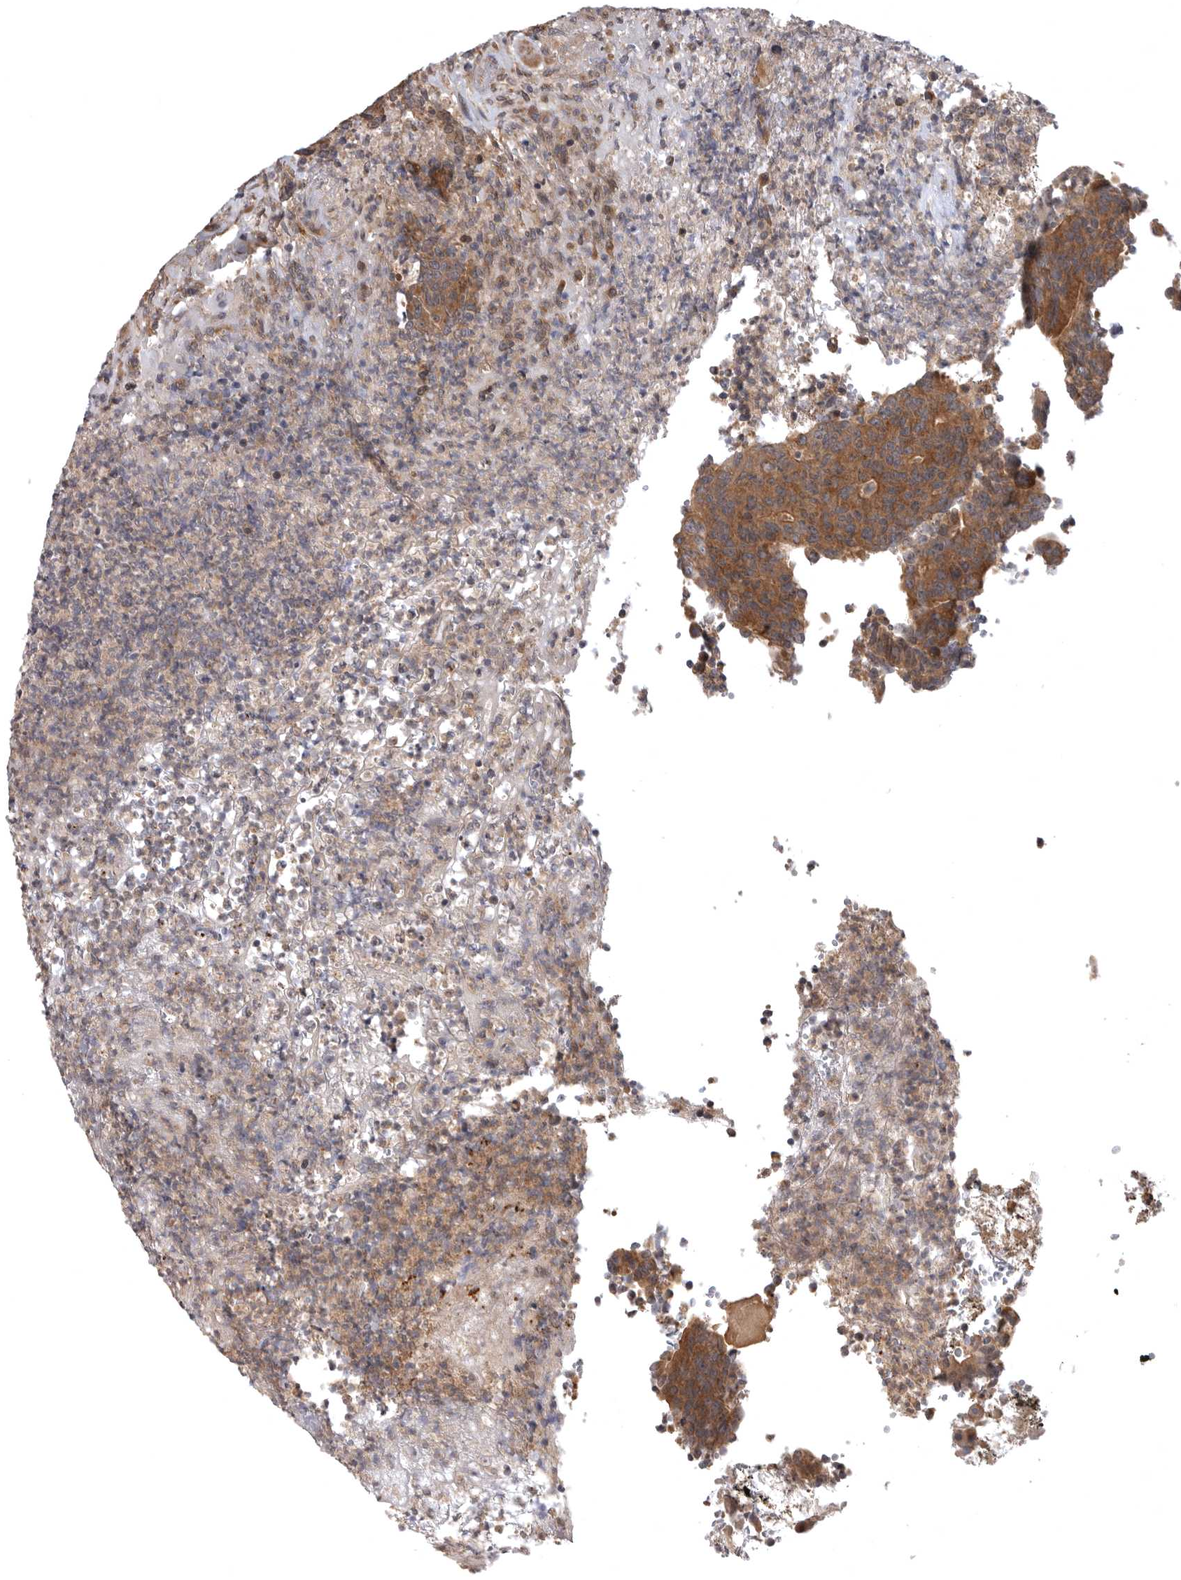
{"staining": {"intensity": "moderate", "quantity": ">75%", "location": "cytoplasmic/membranous"}, "tissue": "colorectal cancer", "cell_type": "Tumor cells", "image_type": "cancer", "snomed": [{"axis": "morphology", "description": "Normal tissue, NOS"}, {"axis": "morphology", "description": "Adenocarcinoma, NOS"}, {"axis": "topography", "description": "Colon"}], "caption": "Tumor cells exhibit moderate cytoplasmic/membranous positivity in about >75% of cells in colorectal cancer (adenocarcinoma).", "gene": "CUEDC1", "patient": {"sex": "female", "age": 75}}